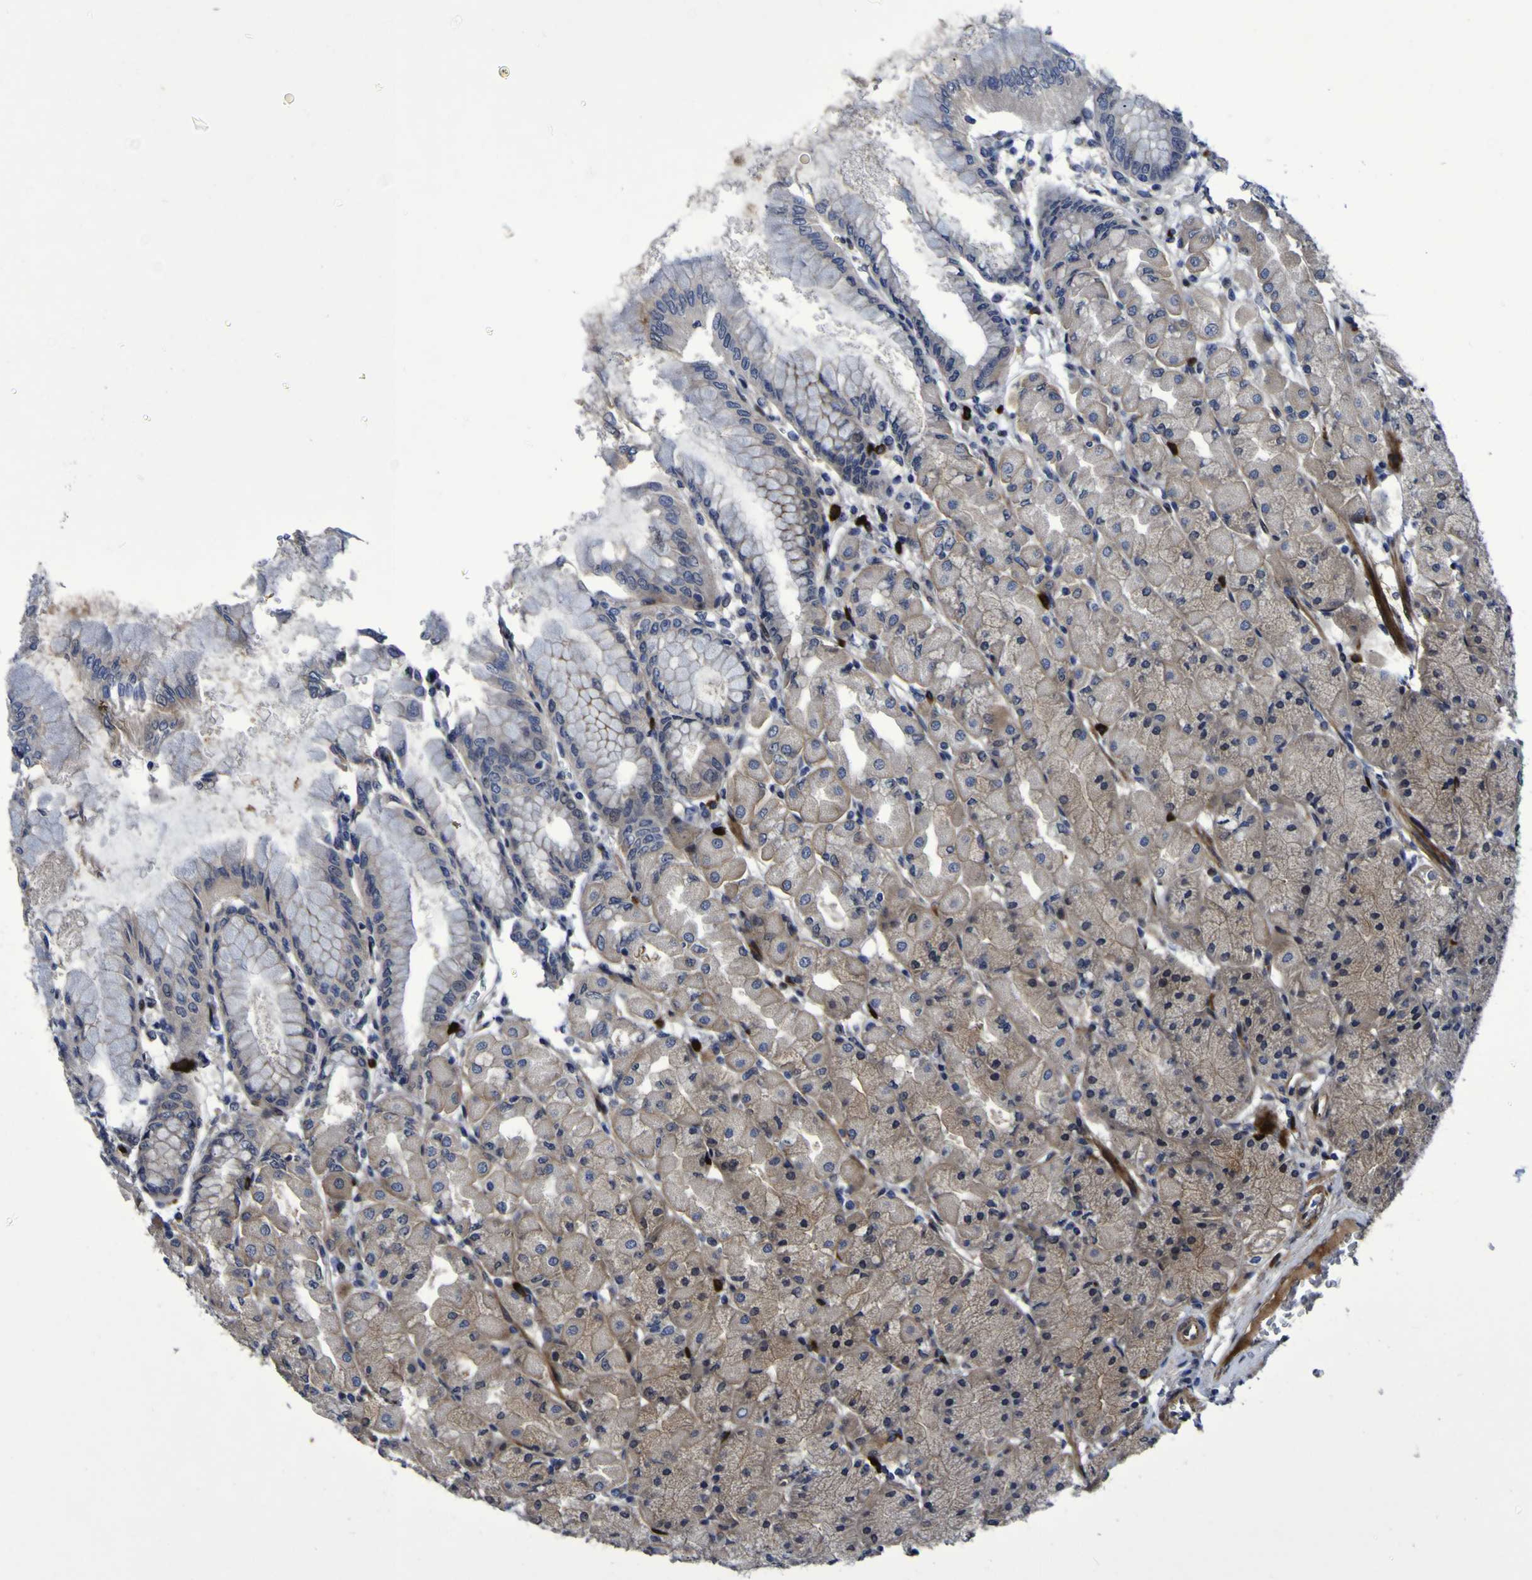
{"staining": {"intensity": "moderate", "quantity": ">75%", "location": "cytoplasmic/membranous"}, "tissue": "stomach", "cell_type": "Glandular cells", "image_type": "normal", "snomed": [{"axis": "morphology", "description": "Normal tissue, NOS"}, {"axis": "topography", "description": "Stomach, upper"}], "caption": "This photomicrograph shows immunohistochemistry (IHC) staining of unremarkable human stomach, with medium moderate cytoplasmic/membranous expression in approximately >75% of glandular cells.", "gene": "MGLL", "patient": {"sex": "female", "age": 56}}